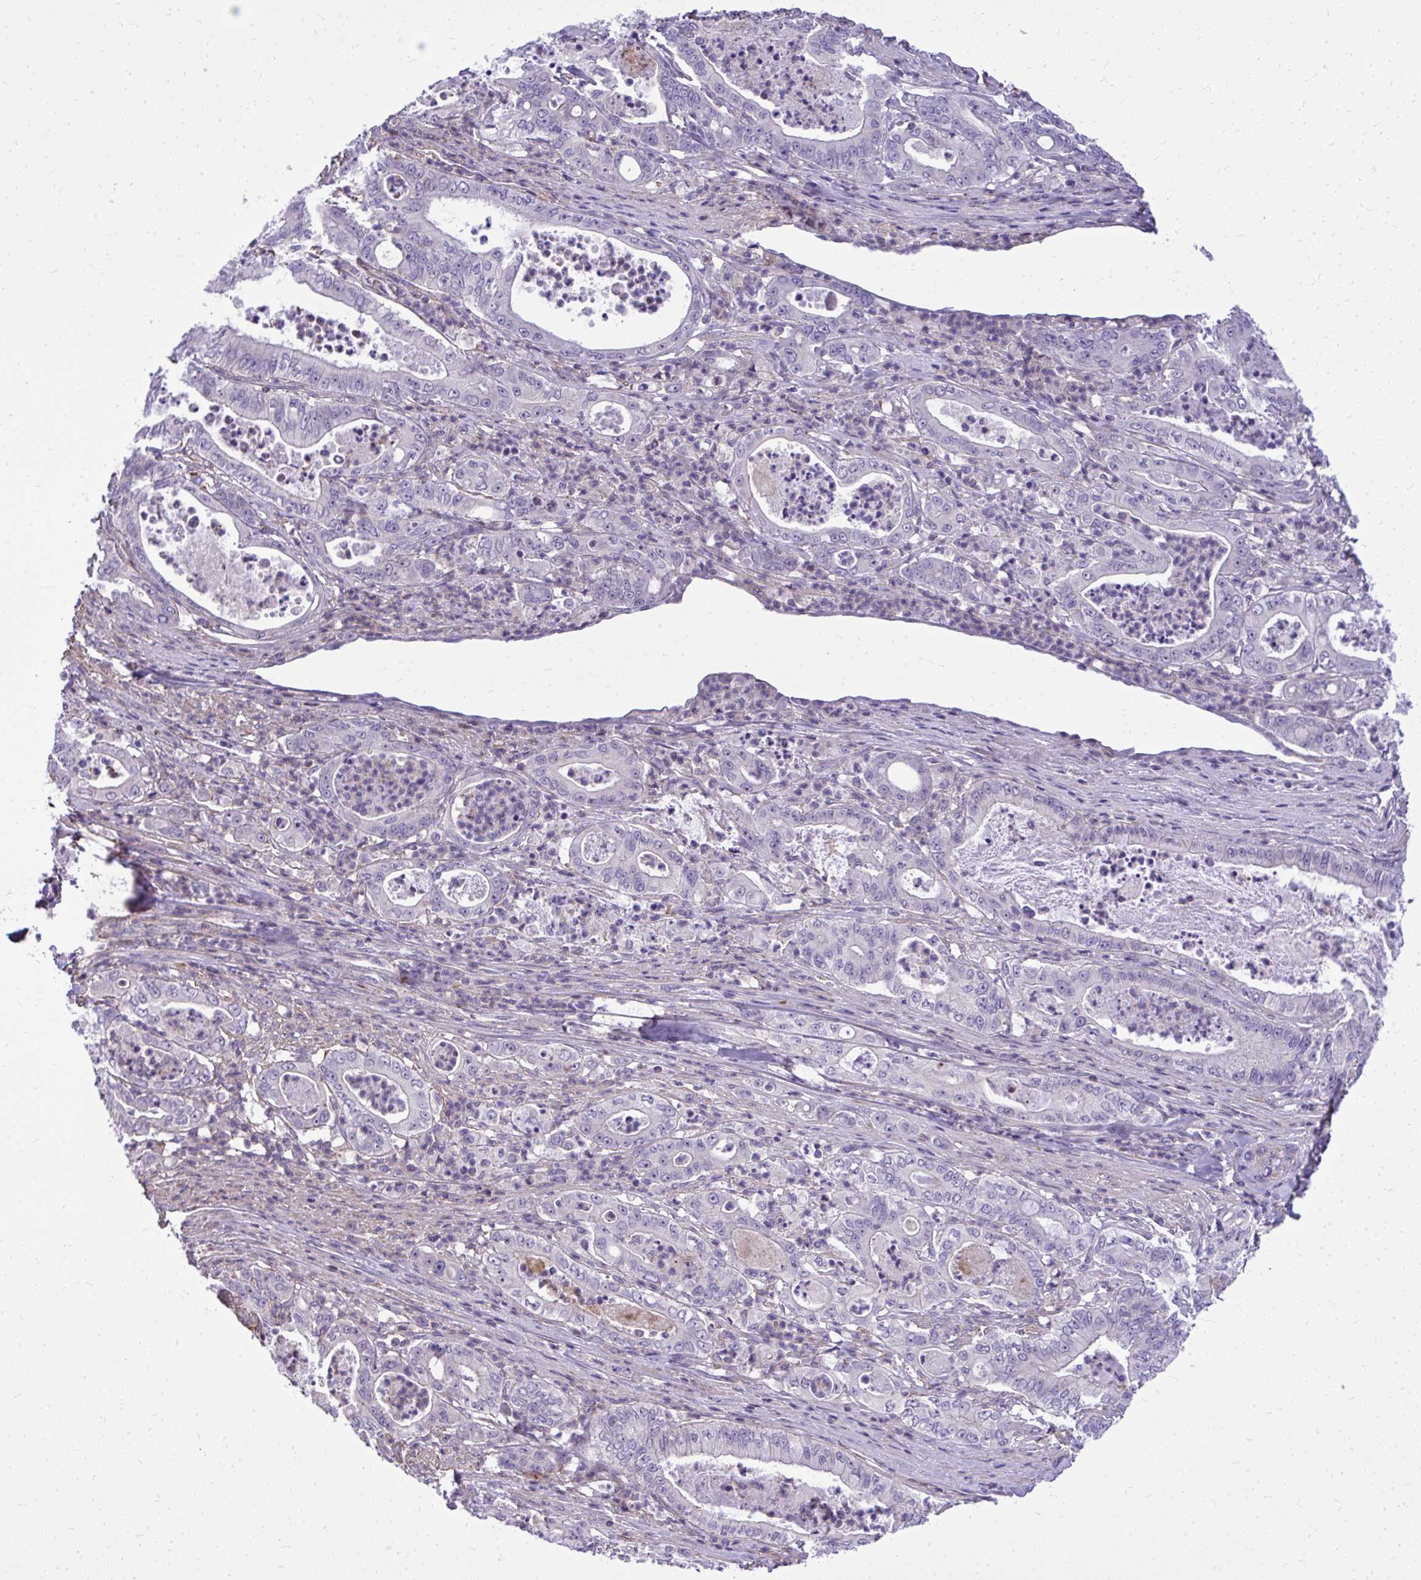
{"staining": {"intensity": "negative", "quantity": "none", "location": "none"}, "tissue": "pancreatic cancer", "cell_type": "Tumor cells", "image_type": "cancer", "snomed": [{"axis": "morphology", "description": "Adenocarcinoma, NOS"}, {"axis": "topography", "description": "Pancreas"}], "caption": "Tumor cells are negative for protein expression in human pancreatic adenocarcinoma. (DAB IHC visualized using brightfield microscopy, high magnification).", "gene": "GRK4", "patient": {"sex": "male", "age": 71}}